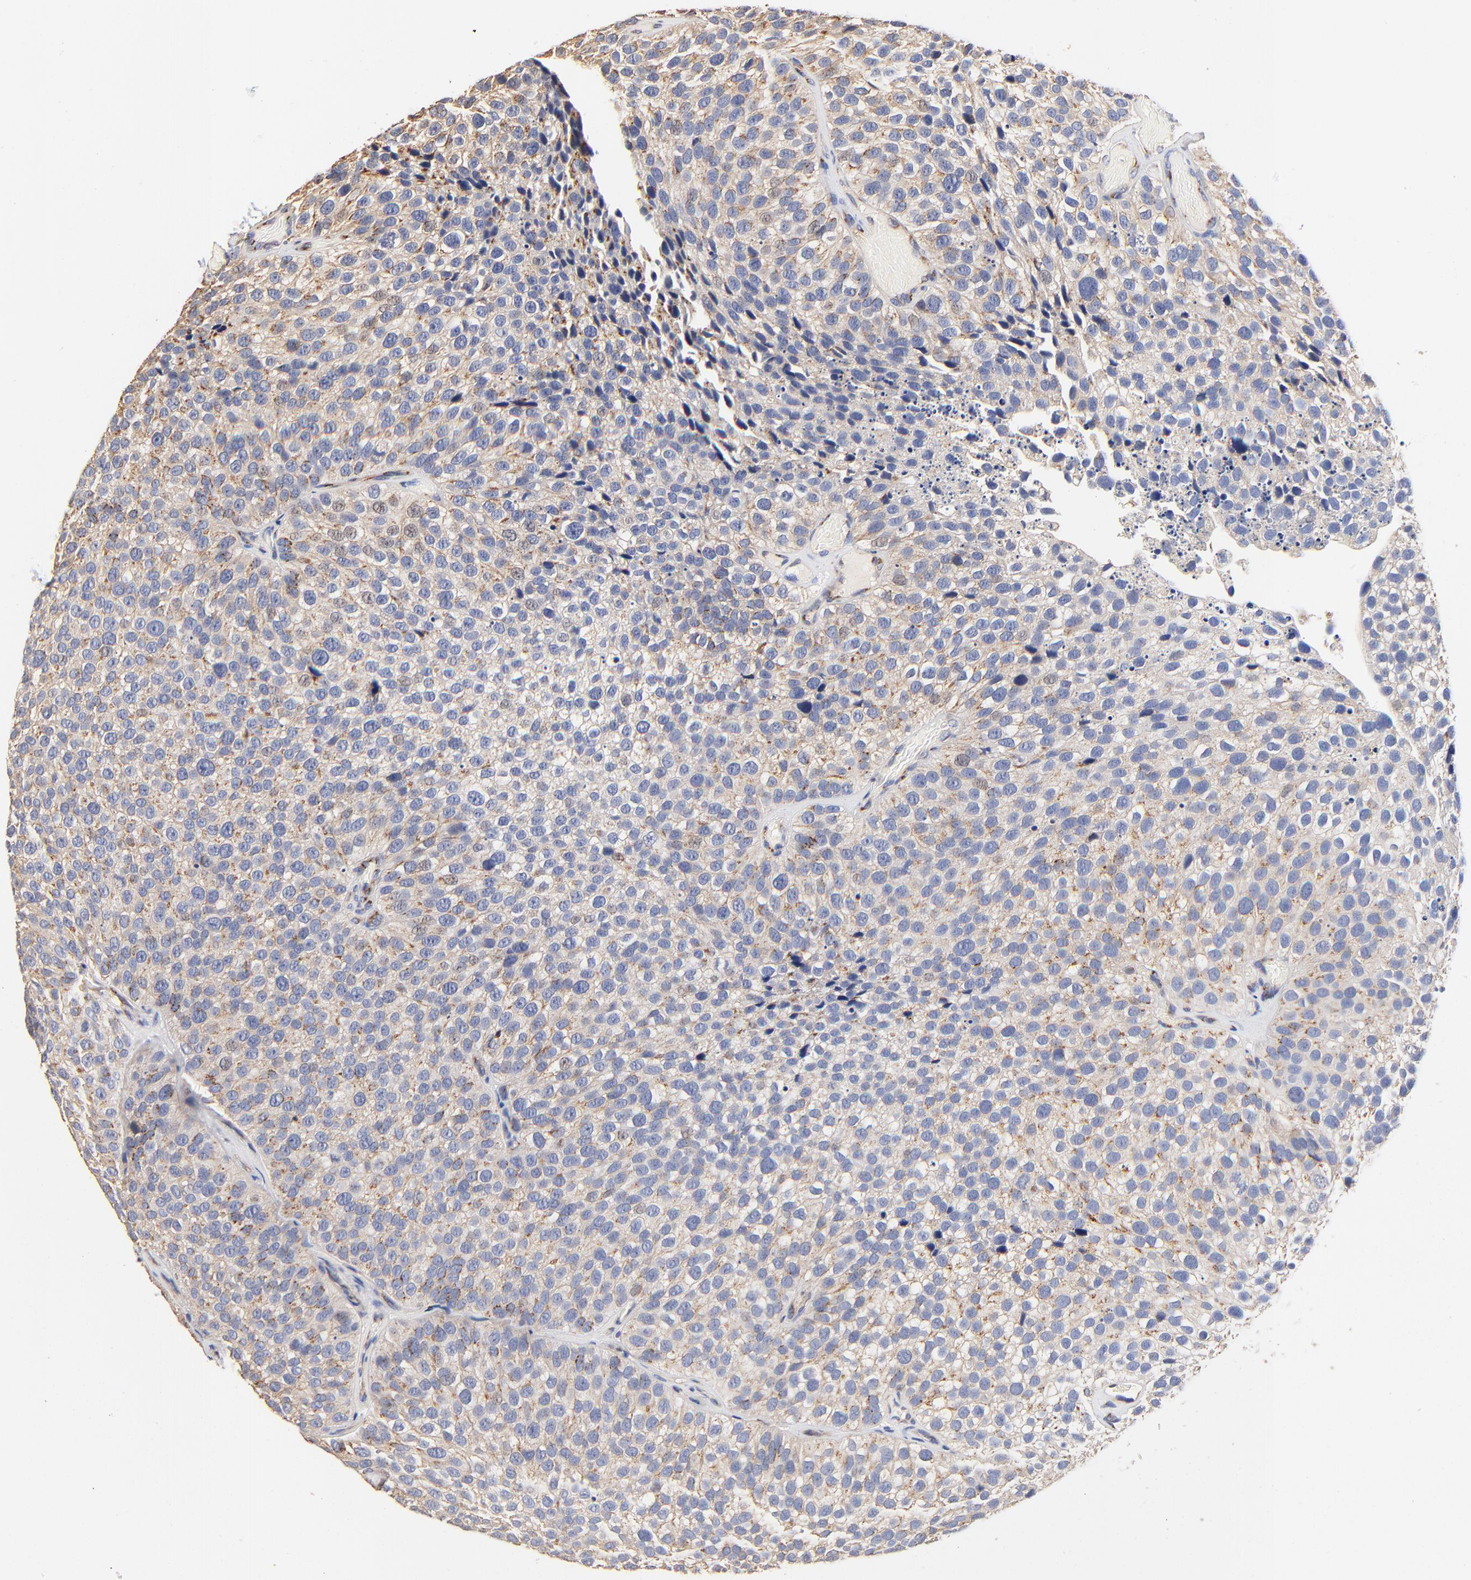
{"staining": {"intensity": "weak", "quantity": ">75%", "location": "cytoplasmic/membranous"}, "tissue": "urothelial cancer", "cell_type": "Tumor cells", "image_type": "cancer", "snomed": [{"axis": "morphology", "description": "Urothelial carcinoma, High grade"}, {"axis": "topography", "description": "Urinary bladder"}], "caption": "DAB immunohistochemical staining of human urothelial carcinoma (high-grade) reveals weak cytoplasmic/membranous protein staining in approximately >75% of tumor cells.", "gene": "FMNL3", "patient": {"sex": "male", "age": 72}}